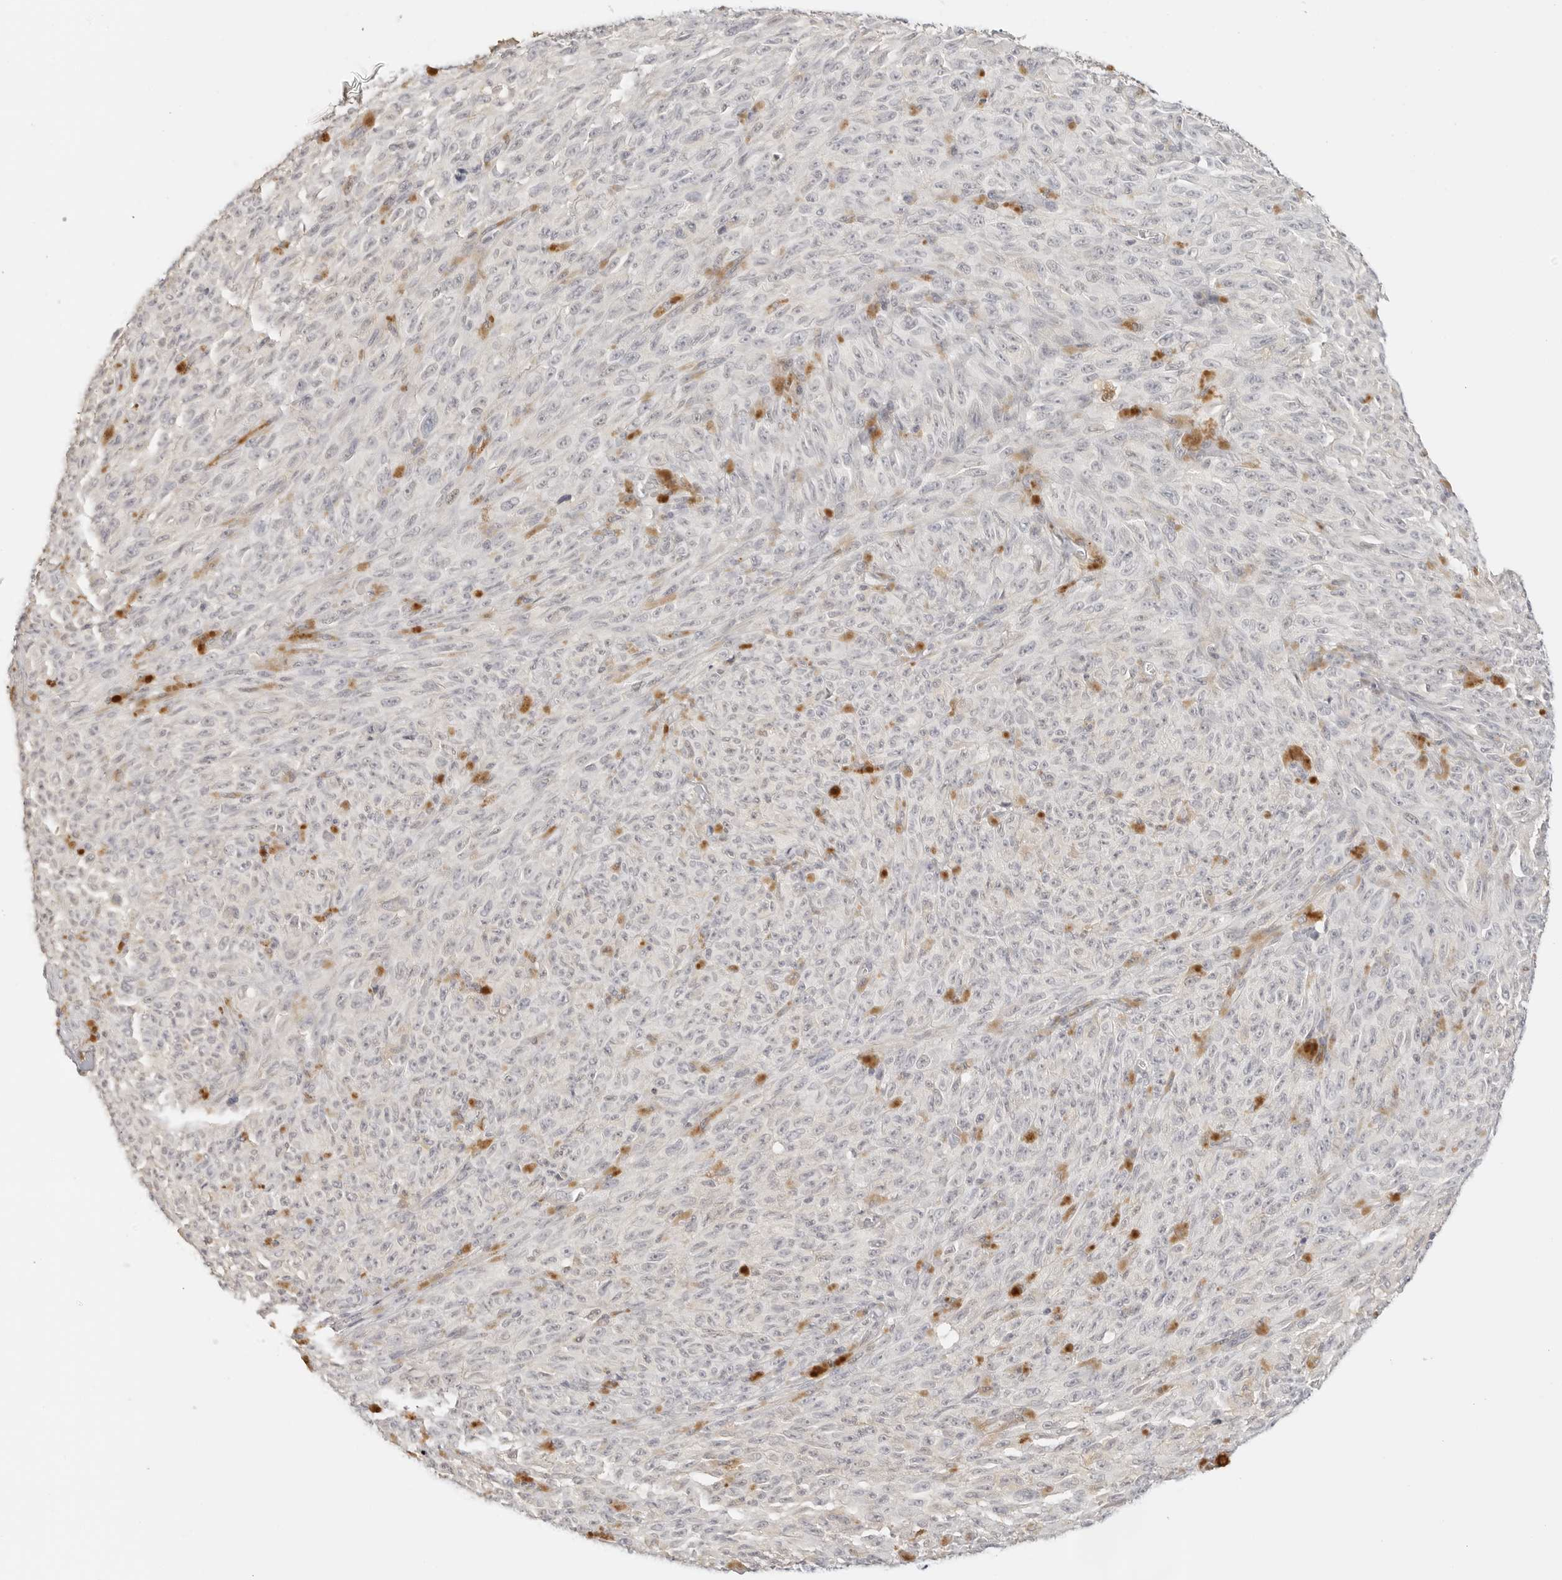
{"staining": {"intensity": "negative", "quantity": "none", "location": "none"}, "tissue": "melanoma", "cell_type": "Tumor cells", "image_type": "cancer", "snomed": [{"axis": "morphology", "description": "Malignant melanoma, NOS"}, {"axis": "topography", "description": "Skin"}], "caption": "An IHC micrograph of melanoma is shown. There is no staining in tumor cells of melanoma. (Stains: DAB (3,3'-diaminobenzidine) immunohistochemistry with hematoxylin counter stain, Microscopy: brightfield microscopy at high magnification).", "gene": "PCDH19", "patient": {"sex": "female", "age": 82}}